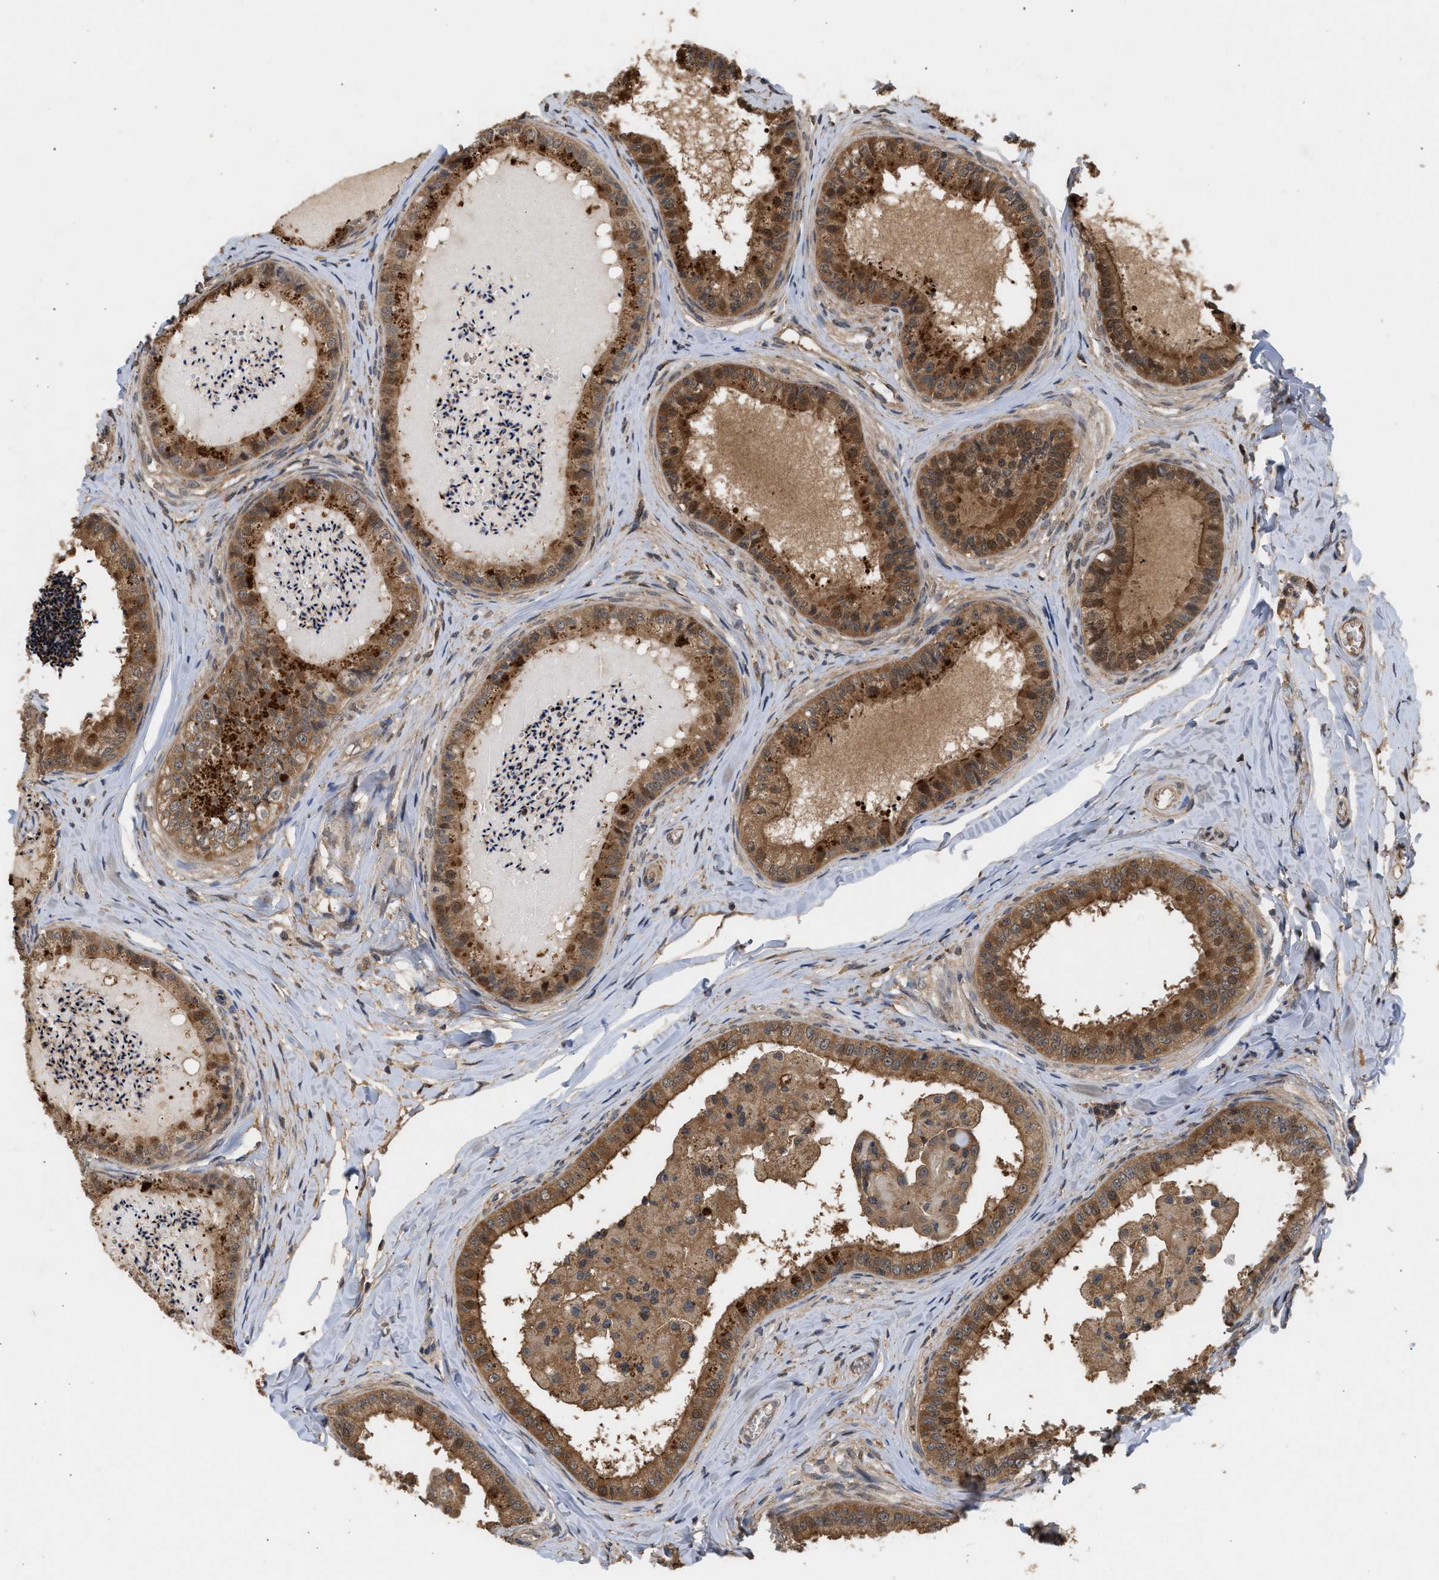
{"staining": {"intensity": "strong", "quantity": ">75%", "location": "cytoplasmic/membranous,nuclear"}, "tissue": "epididymis", "cell_type": "Glandular cells", "image_type": "normal", "snomed": [{"axis": "morphology", "description": "Normal tissue, NOS"}, {"axis": "topography", "description": "Epididymis"}], "caption": "The photomicrograph exhibits staining of benign epididymis, revealing strong cytoplasmic/membranous,nuclear protein expression (brown color) within glandular cells.", "gene": "FITM1", "patient": {"sex": "male", "age": 31}}